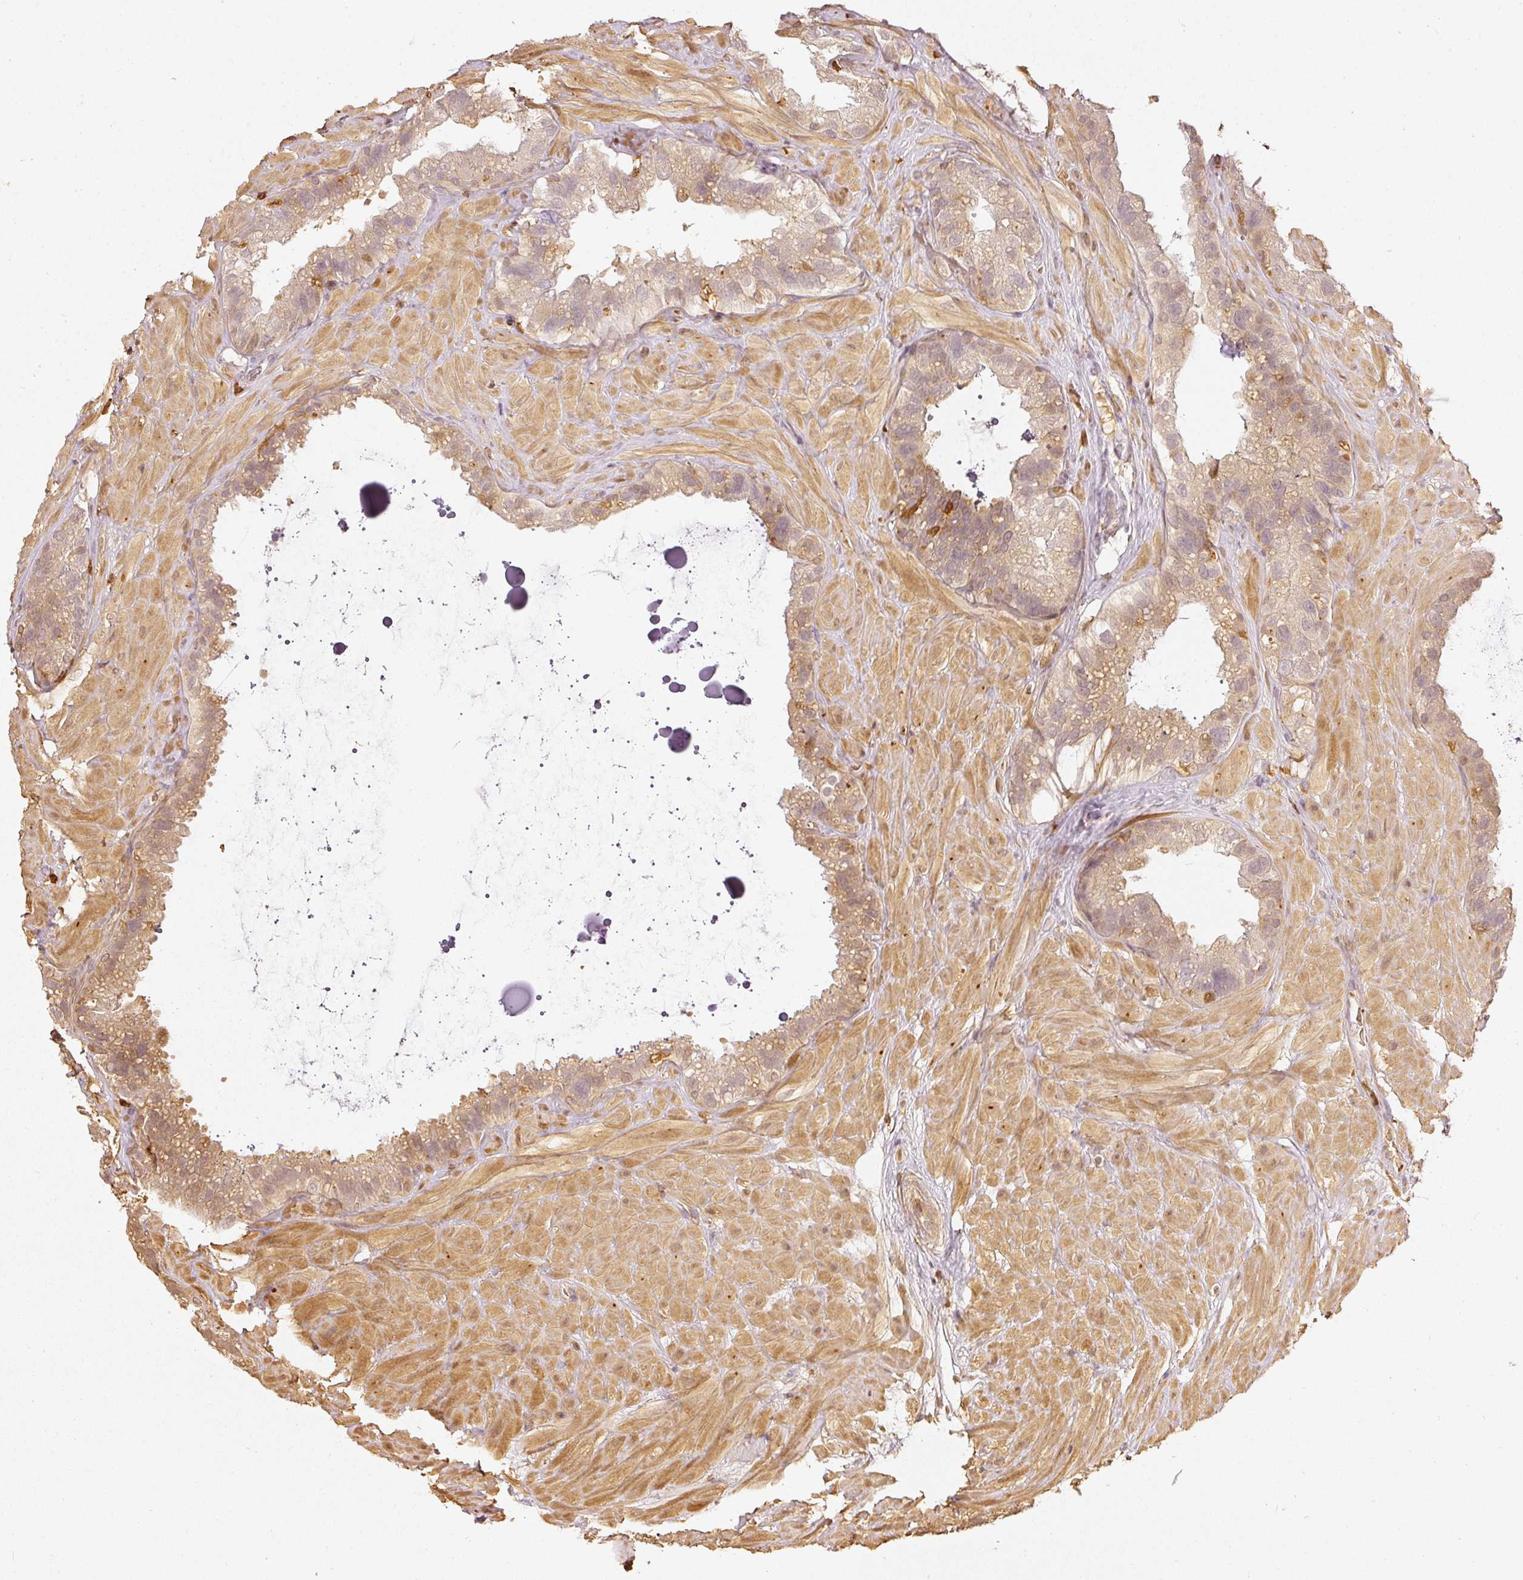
{"staining": {"intensity": "weak", "quantity": ">75%", "location": "cytoplasmic/membranous"}, "tissue": "seminal vesicle", "cell_type": "Glandular cells", "image_type": "normal", "snomed": [{"axis": "morphology", "description": "Normal tissue, NOS"}, {"axis": "topography", "description": "Seminal veicle"}, {"axis": "topography", "description": "Peripheral nerve tissue"}], "caption": "Immunohistochemical staining of unremarkable seminal vesicle exhibits weak cytoplasmic/membranous protein staining in approximately >75% of glandular cells.", "gene": "PFN1", "patient": {"sex": "male", "age": 76}}